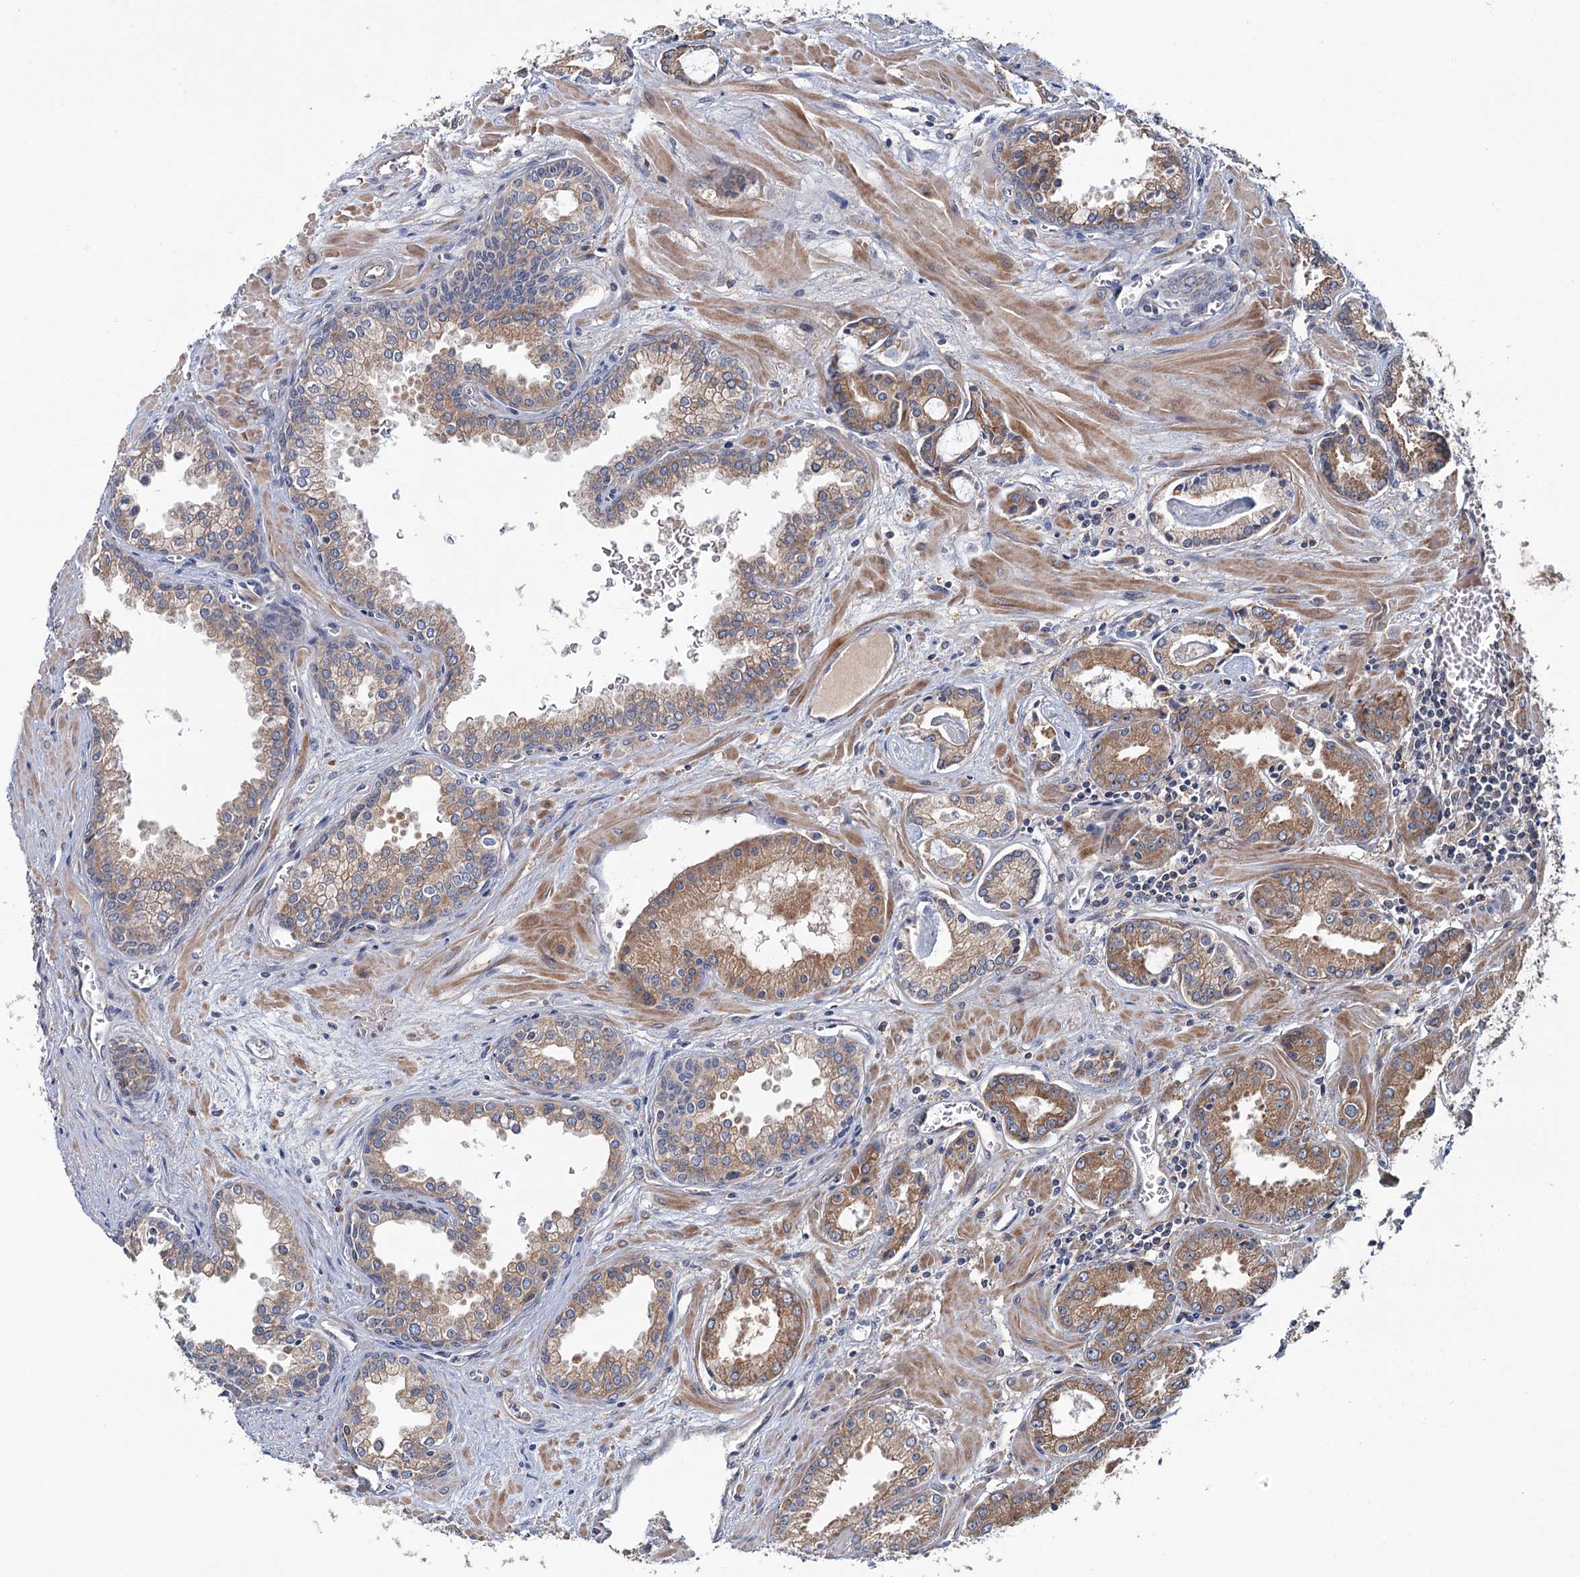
{"staining": {"intensity": "moderate", "quantity": ">75%", "location": "cytoplasmic/membranous"}, "tissue": "prostate cancer", "cell_type": "Tumor cells", "image_type": "cancer", "snomed": [{"axis": "morphology", "description": "Adenocarcinoma, Low grade"}, {"axis": "topography", "description": "Prostate"}], "caption": "Prostate cancer stained for a protein (brown) reveals moderate cytoplasmic/membranous positive positivity in approximately >75% of tumor cells.", "gene": "MTRR", "patient": {"sex": "male", "age": 67}}